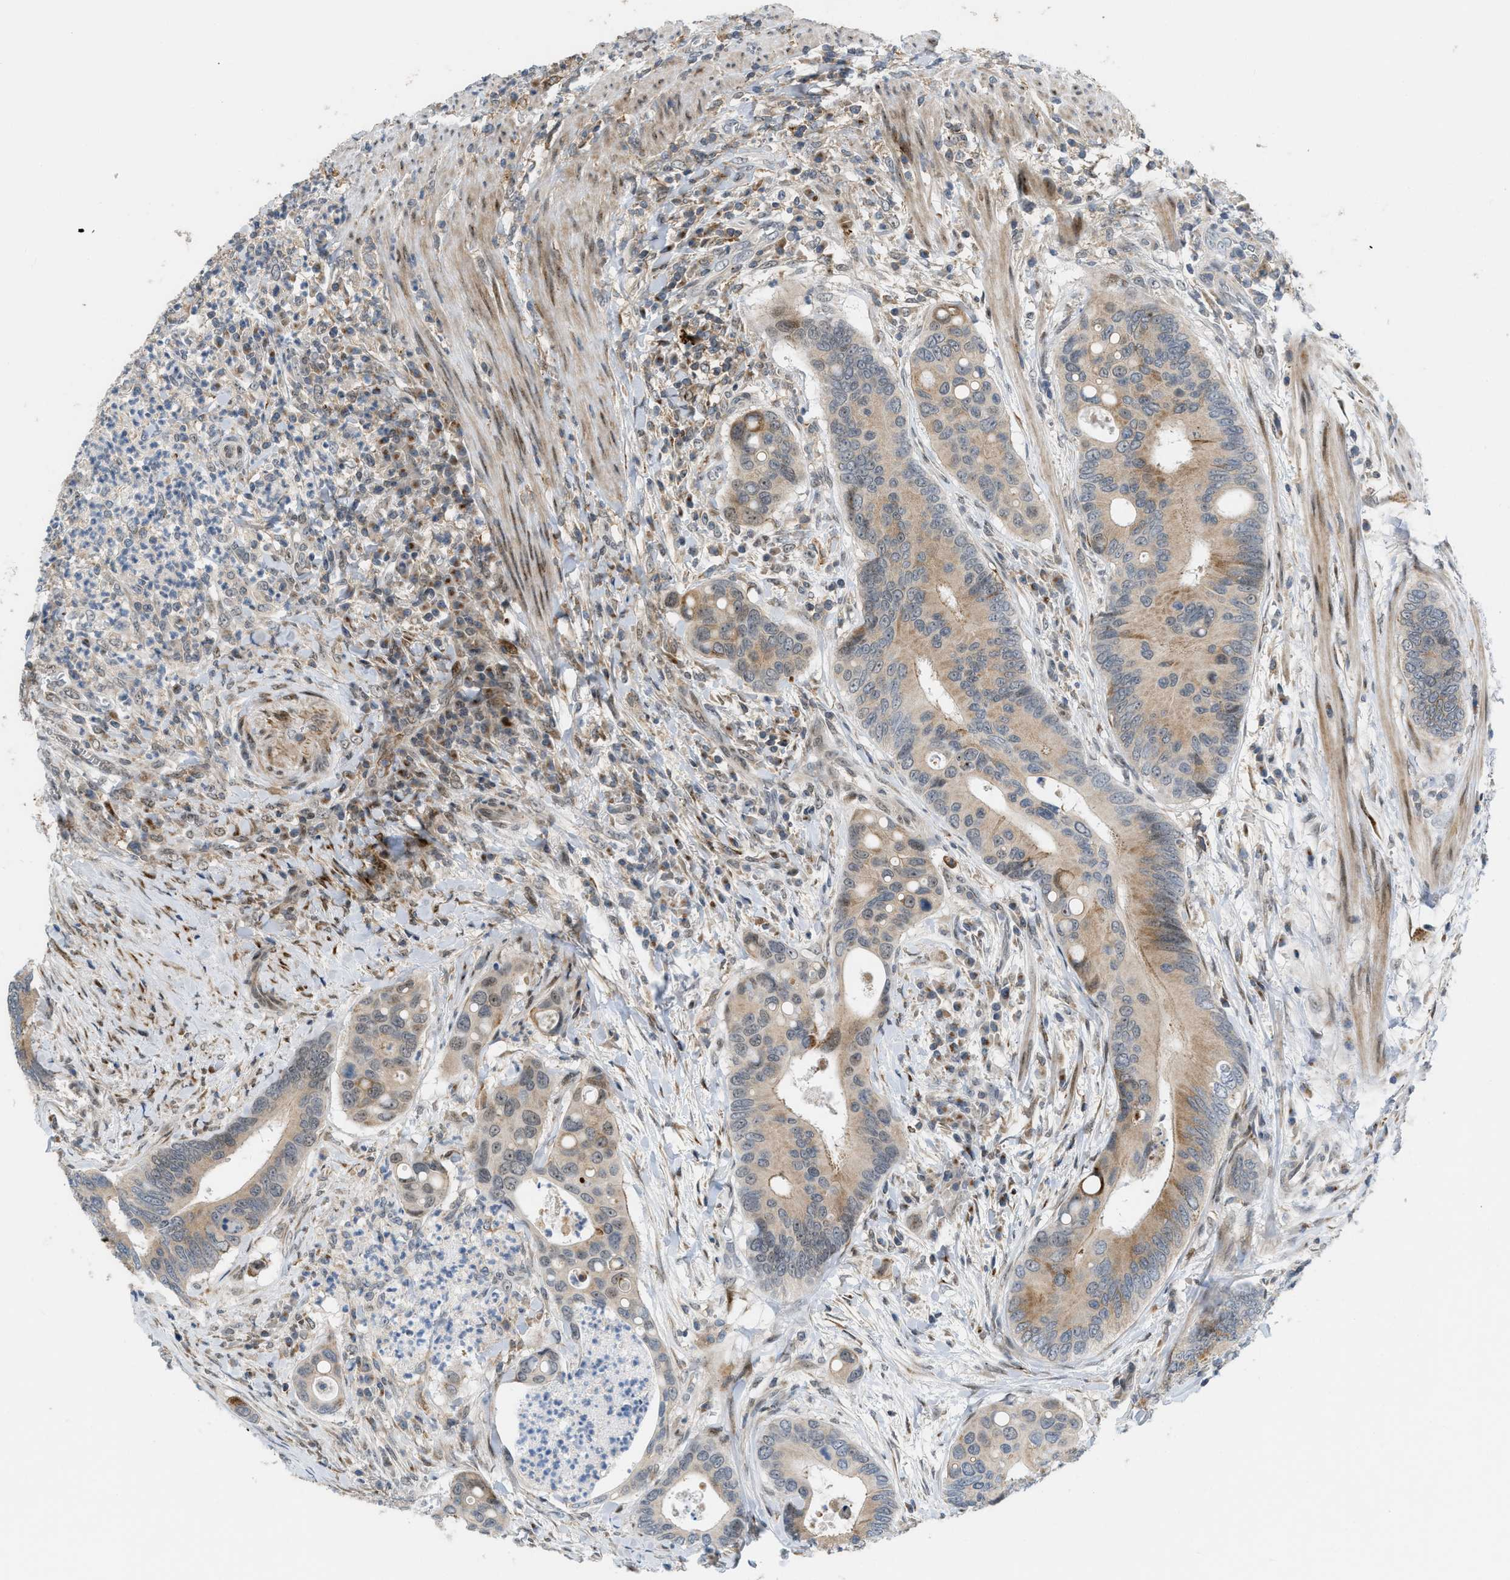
{"staining": {"intensity": "moderate", "quantity": ">75%", "location": "cytoplasmic/membranous"}, "tissue": "colorectal cancer", "cell_type": "Tumor cells", "image_type": "cancer", "snomed": [{"axis": "morphology", "description": "Inflammation, NOS"}, {"axis": "morphology", "description": "Adenocarcinoma, NOS"}, {"axis": "topography", "description": "Colon"}], "caption": "Colorectal adenocarcinoma stained with DAB (3,3'-diaminobenzidine) immunohistochemistry shows medium levels of moderate cytoplasmic/membranous staining in approximately >75% of tumor cells.", "gene": "DIPK1A", "patient": {"sex": "male", "age": 72}}